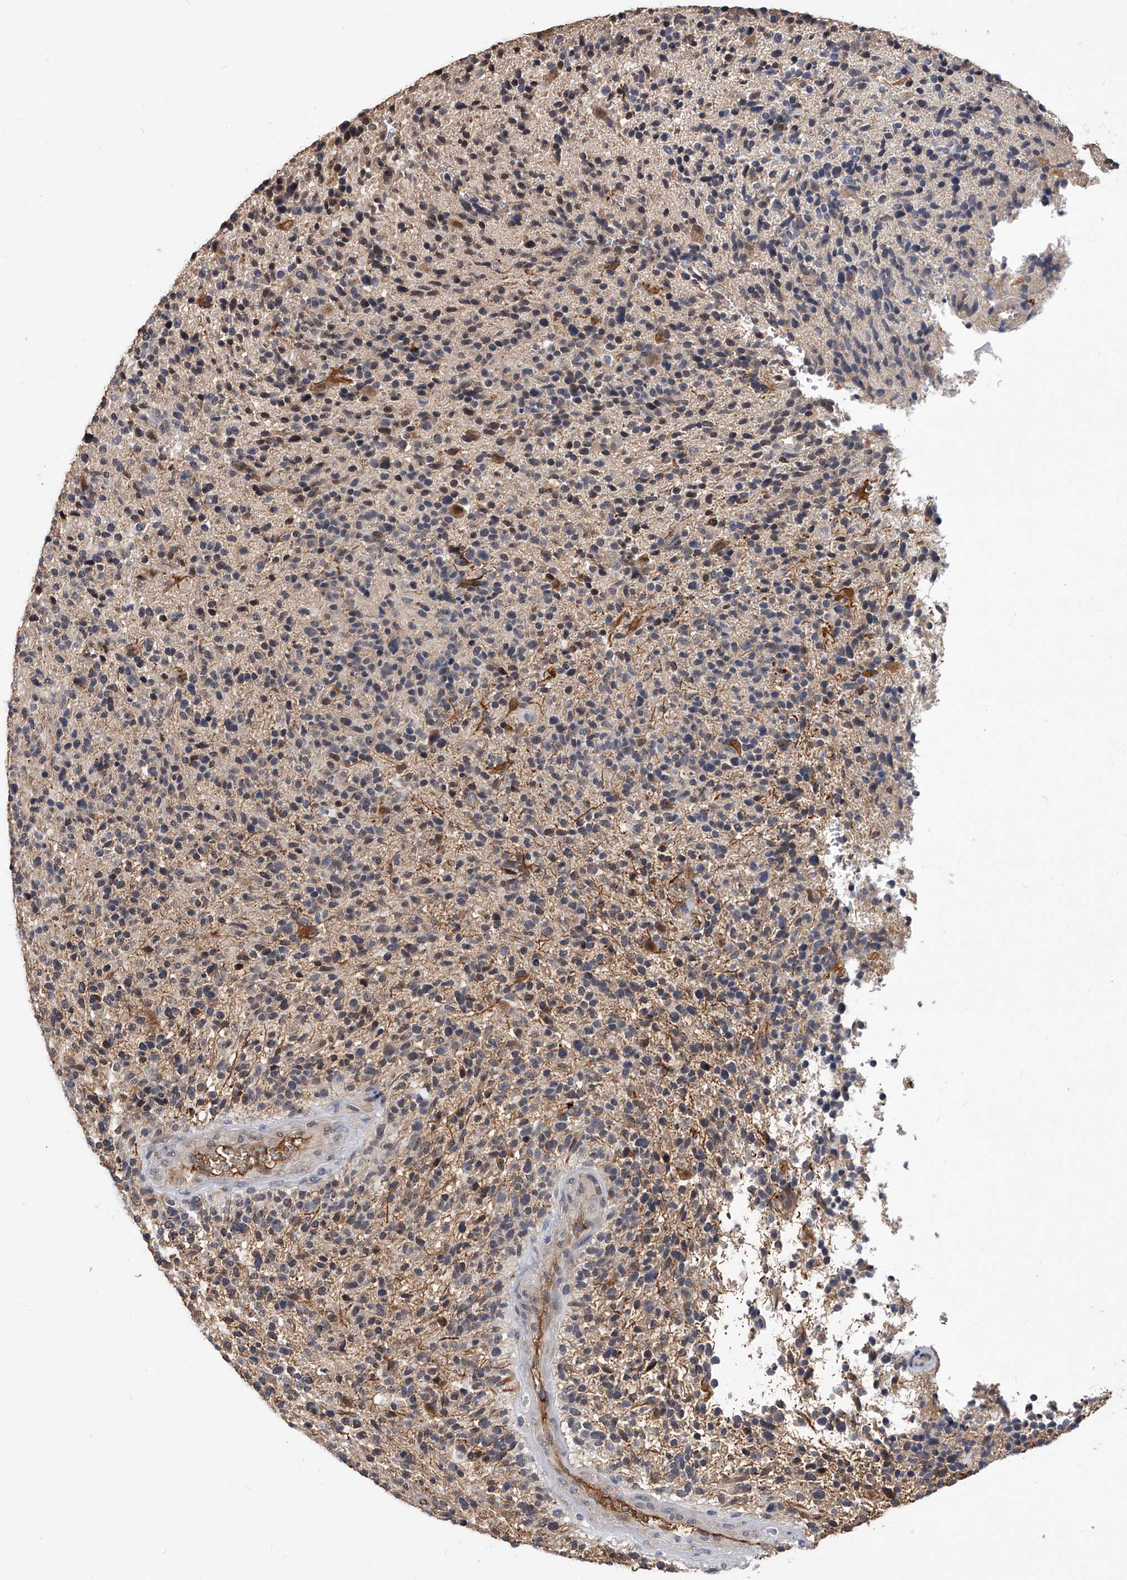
{"staining": {"intensity": "weak", "quantity": "25%-75%", "location": "cytoplasmic/membranous"}, "tissue": "glioma", "cell_type": "Tumor cells", "image_type": "cancer", "snomed": [{"axis": "morphology", "description": "Glioma, malignant, High grade"}, {"axis": "topography", "description": "Brain"}], "caption": "Protein expression analysis of human malignant high-grade glioma reveals weak cytoplasmic/membranous positivity in approximately 25%-75% of tumor cells.", "gene": "ZNF25", "patient": {"sex": "male", "age": 72}}